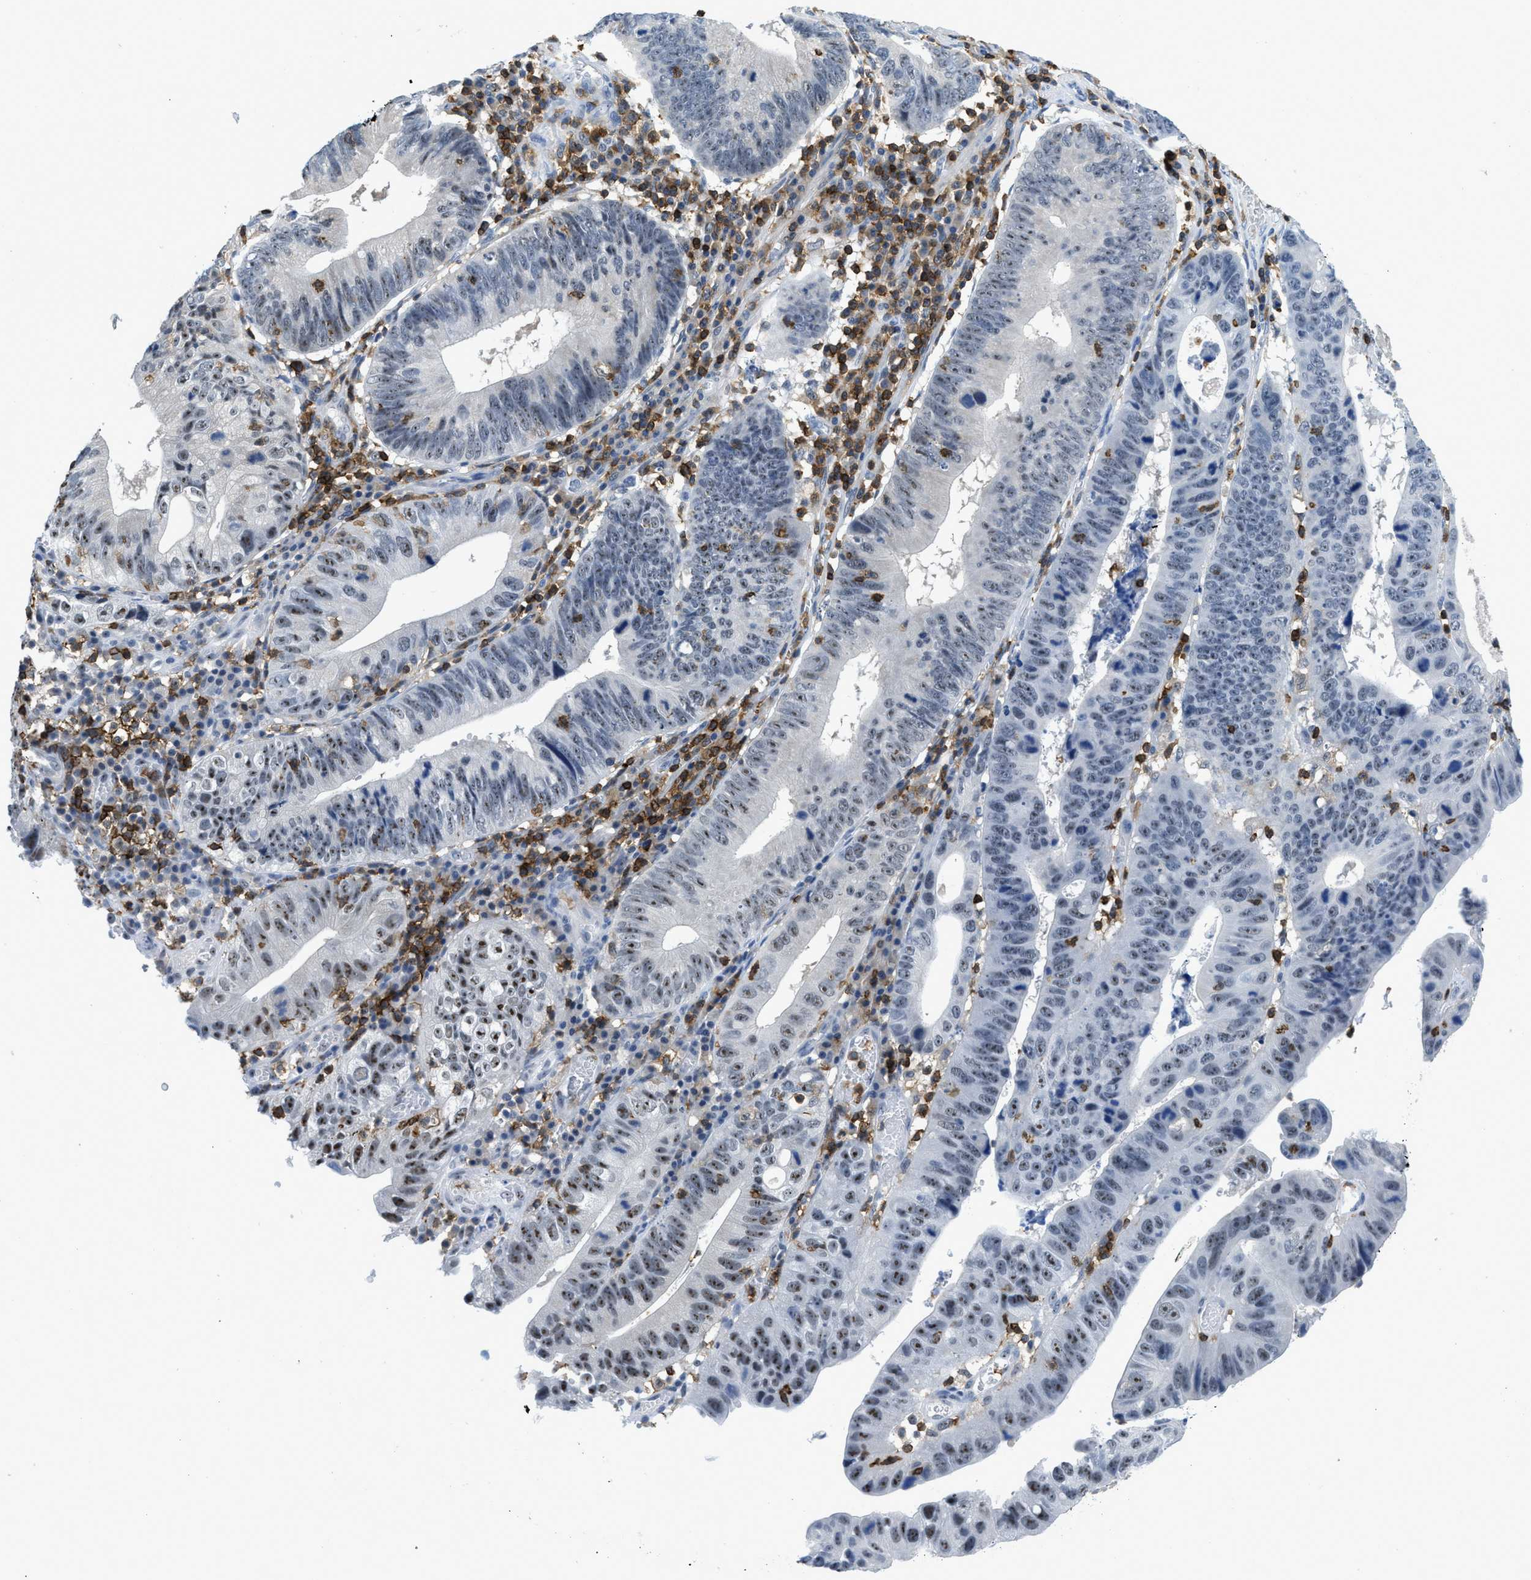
{"staining": {"intensity": "moderate", "quantity": "<25%", "location": "nuclear"}, "tissue": "stomach cancer", "cell_type": "Tumor cells", "image_type": "cancer", "snomed": [{"axis": "morphology", "description": "Adenocarcinoma, NOS"}, {"axis": "topography", "description": "Stomach"}], "caption": "Stomach cancer stained with a protein marker demonstrates moderate staining in tumor cells.", "gene": "FAM151A", "patient": {"sex": "male", "age": 59}}